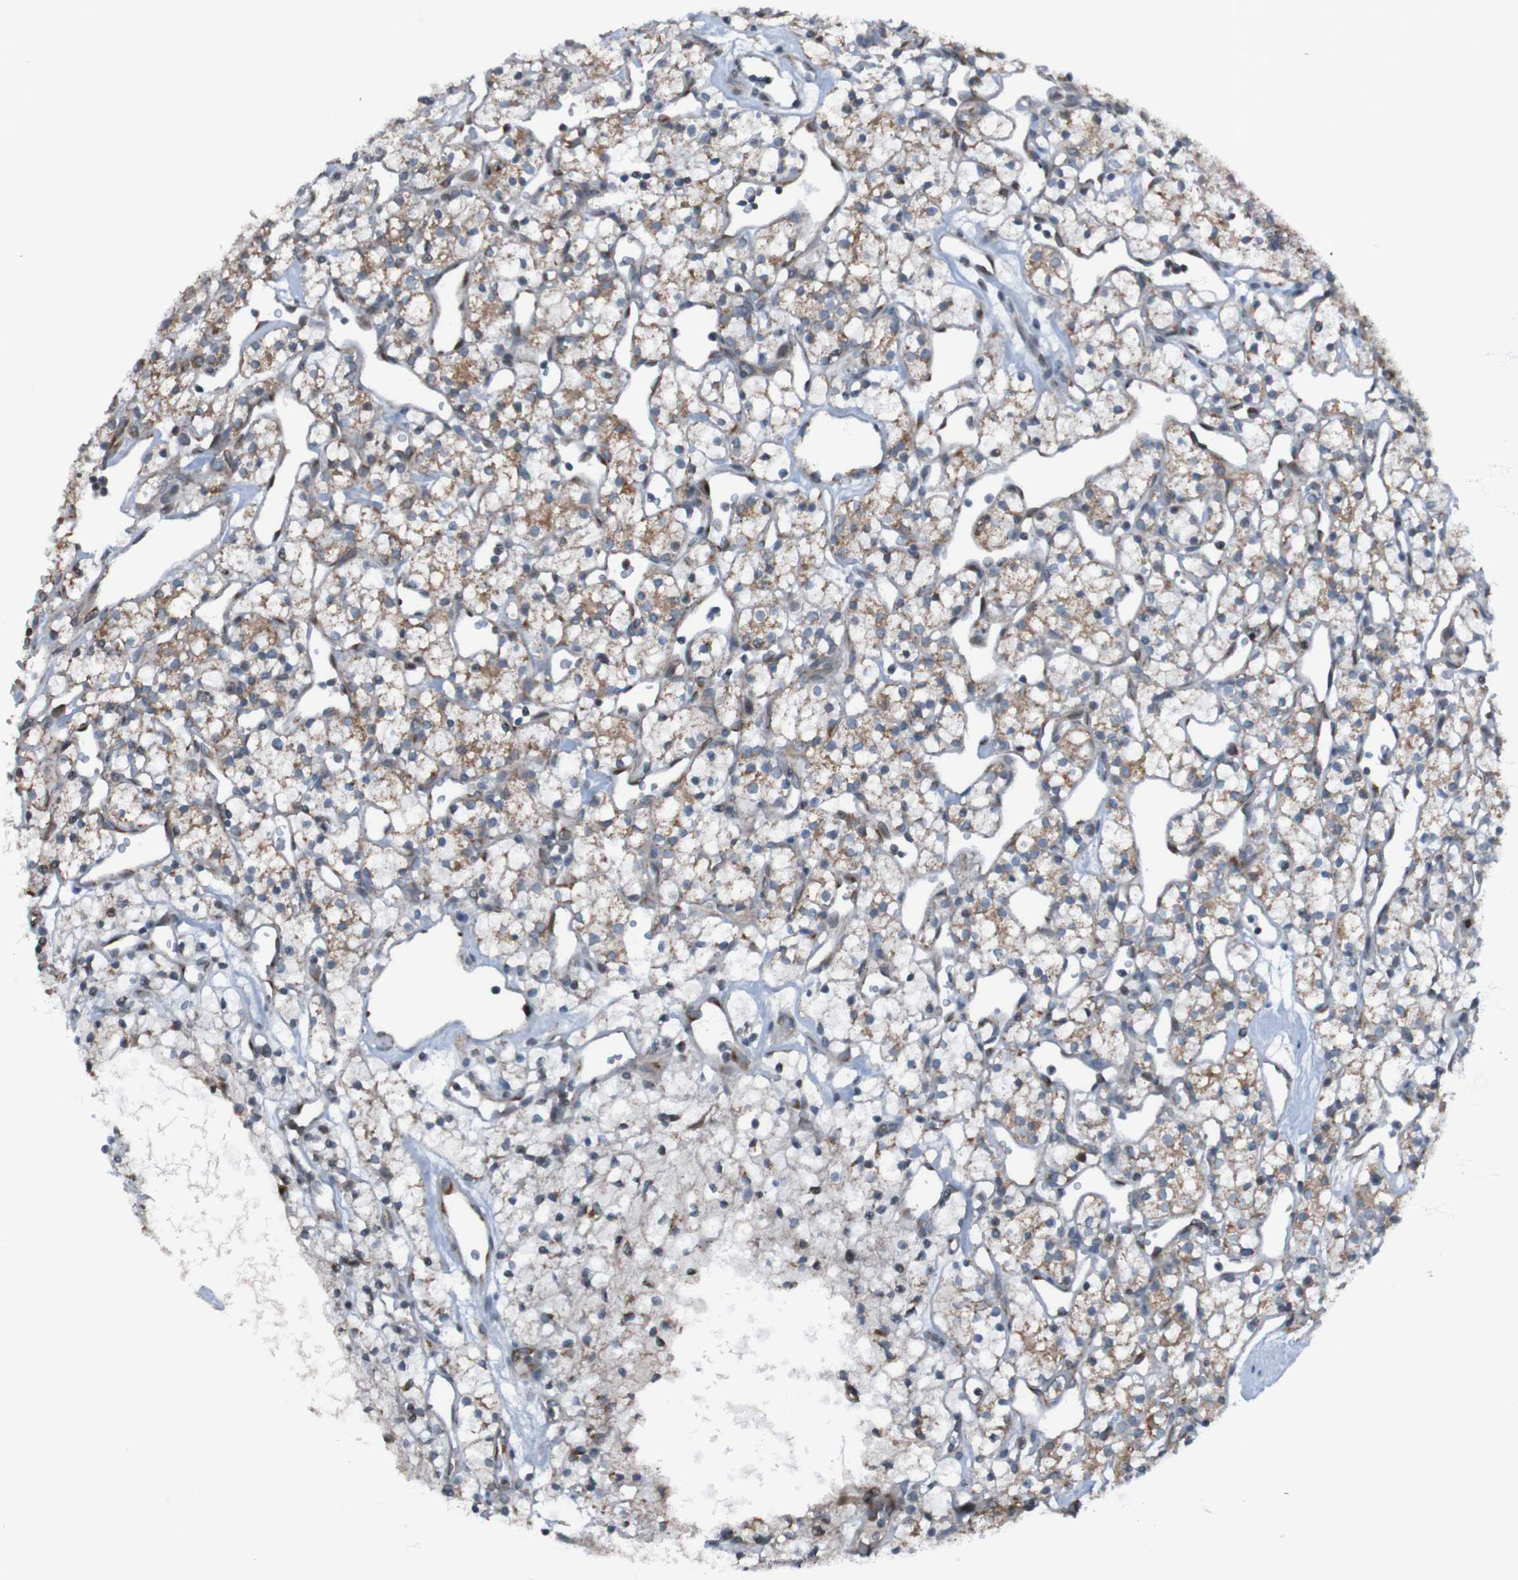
{"staining": {"intensity": "weak", "quantity": "<25%", "location": "cytoplasmic/membranous"}, "tissue": "renal cancer", "cell_type": "Tumor cells", "image_type": "cancer", "snomed": [{"axis": "morphology", "description": "Adenocarcinoma, NOS"}, {"axis": "topography", "description": "Kidney"}], "caption": "Human renal adenocarcinoma stained for a protein using immunohistochemistry (IHC) demonstrates no staining in tumor cells.", "gene": "UNG", "patient": {"sex": "female", "age": 60}}